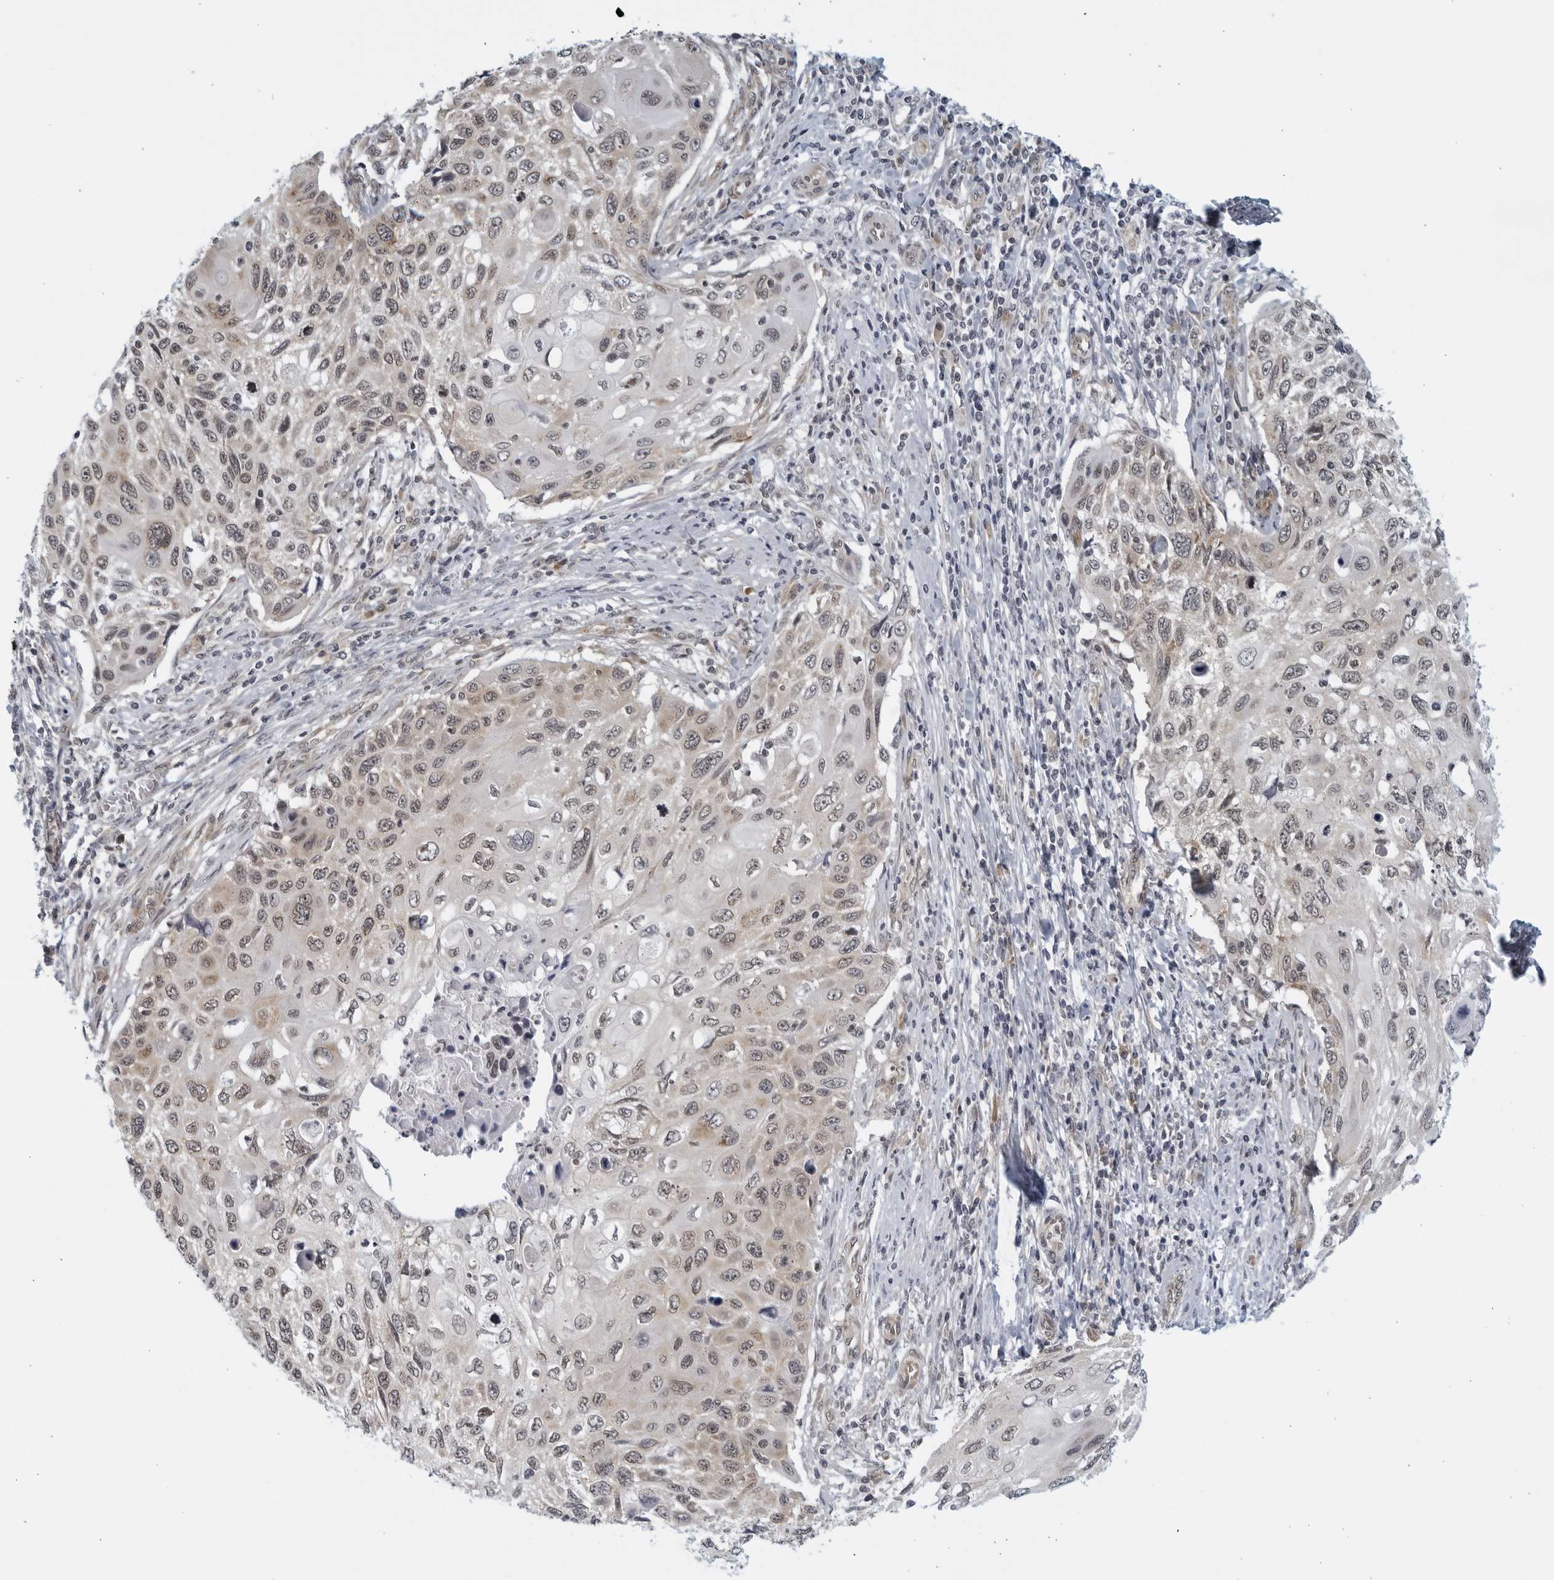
{"staining": {"intensity": "weak", "quantity": "<25%", "location": "nuclear"}, "tissue": "cervical cancer", "cell_type": "Tumor cells", "image_type": "cancer", "snomed": [{"axis": "morphology", "description": "Squamous cell carcinoma, NOS"}, {"axis": "topography", "description": "Cervix"}], "caption": "High magnification brightfield microscopy of cervical squamous cell carcinoma stained with DAB (brown) and counterstained with hematoxylin (blue): tumor cells show no significant expression.", "gene": "RC3H1", "patient": {"sex": "female", "age": 70}}